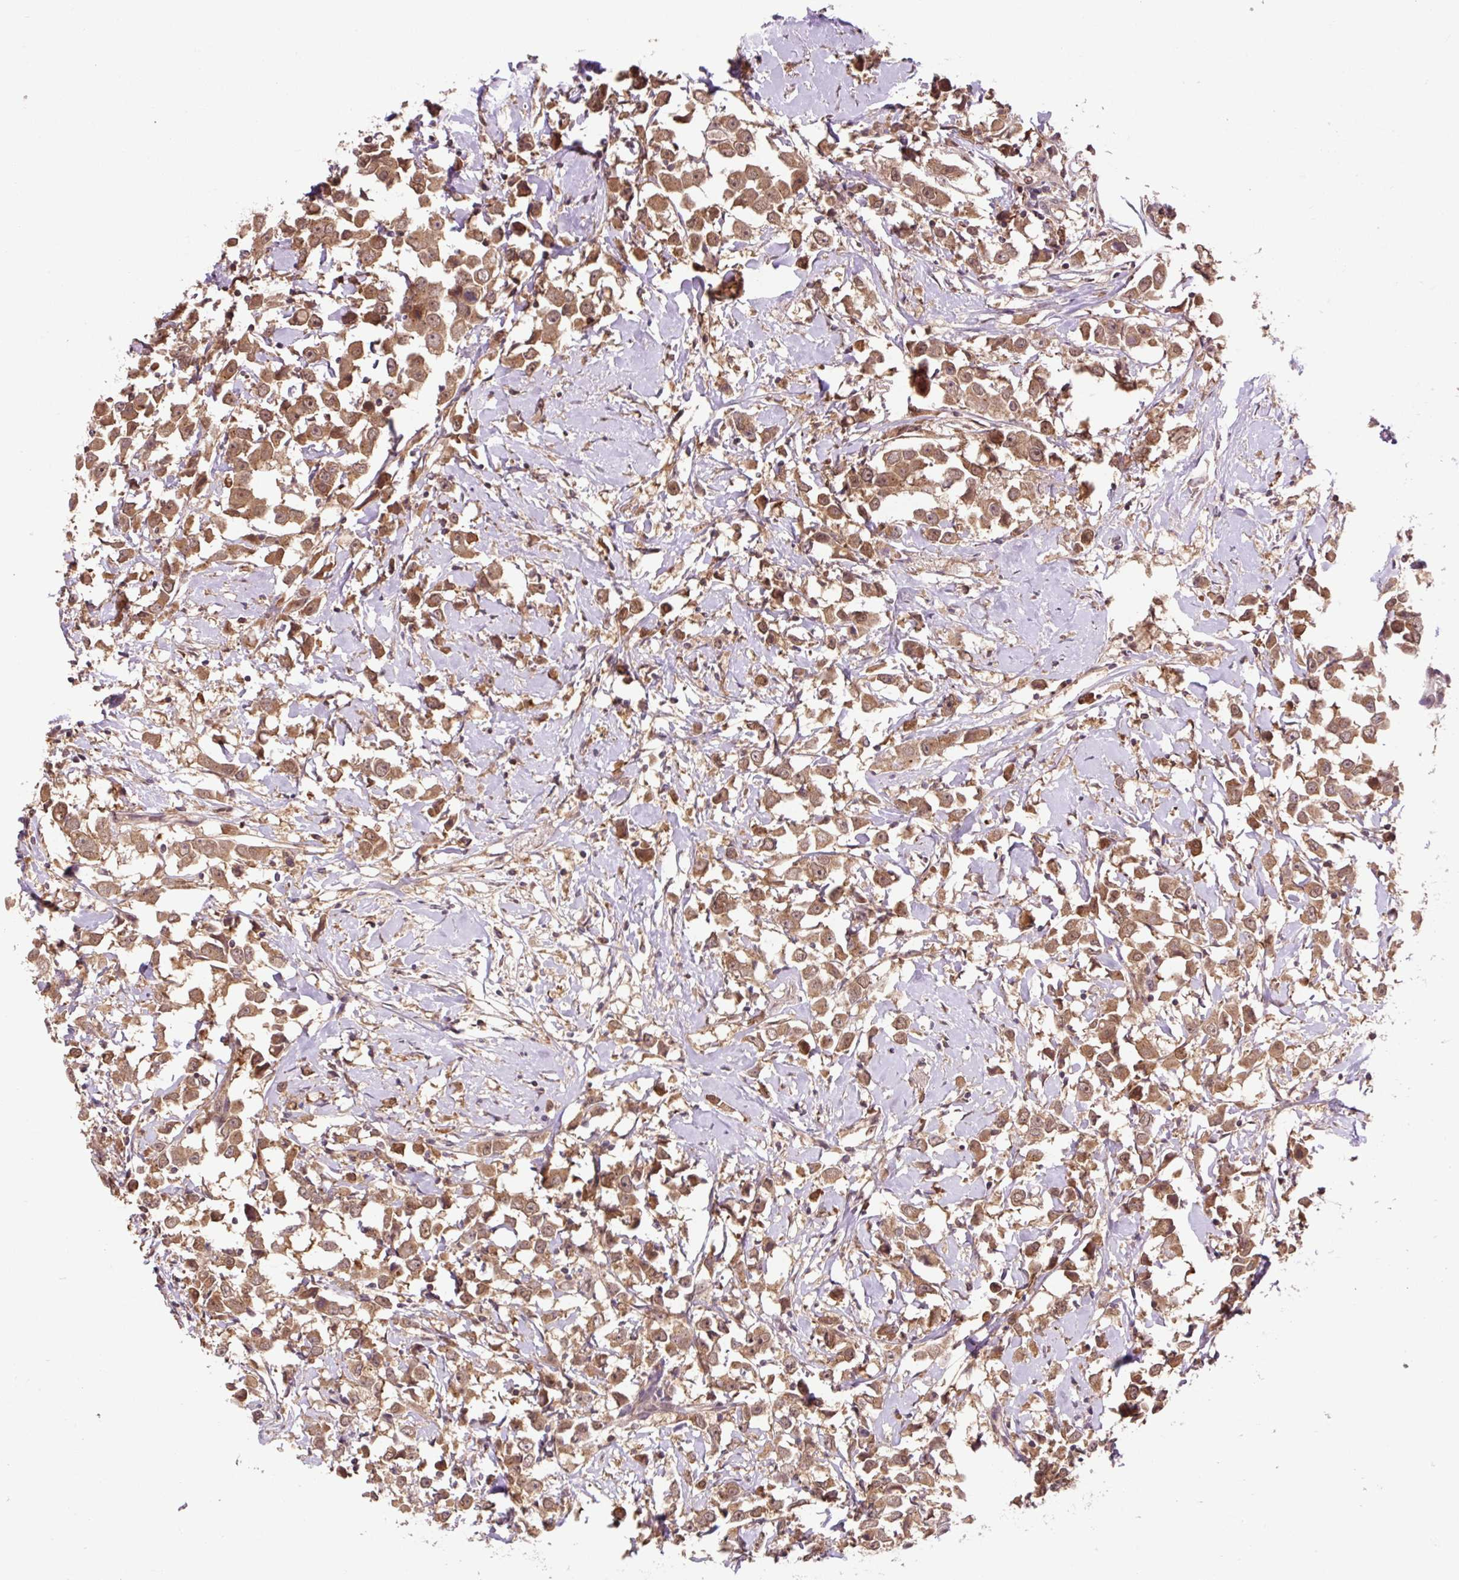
{"staining": {"intensity": "moderate", "quantity": ">75%", "location": "cytoplasmic/membranous"}, "tissue": "breast cancer", "cell_type": "Tumor cells", "image_type": "cancer", "snomed": [{"axis": "morphology", "description": "Duct carcinoma"}, {"axis": "topography", "description": "Breast"}], "caption": "DAB immunohistochemical staining of breast intraductal carcinoma reveals moderate cytoplasmic/membranous protein positivity in about >75% of tumor cells. (DAB (3,3'-diaminobenzidine) = brown stain, brightfield microscopy at high magnification).", "gene": "MMS19", "patient": {"sex": "female", "age": 61}}